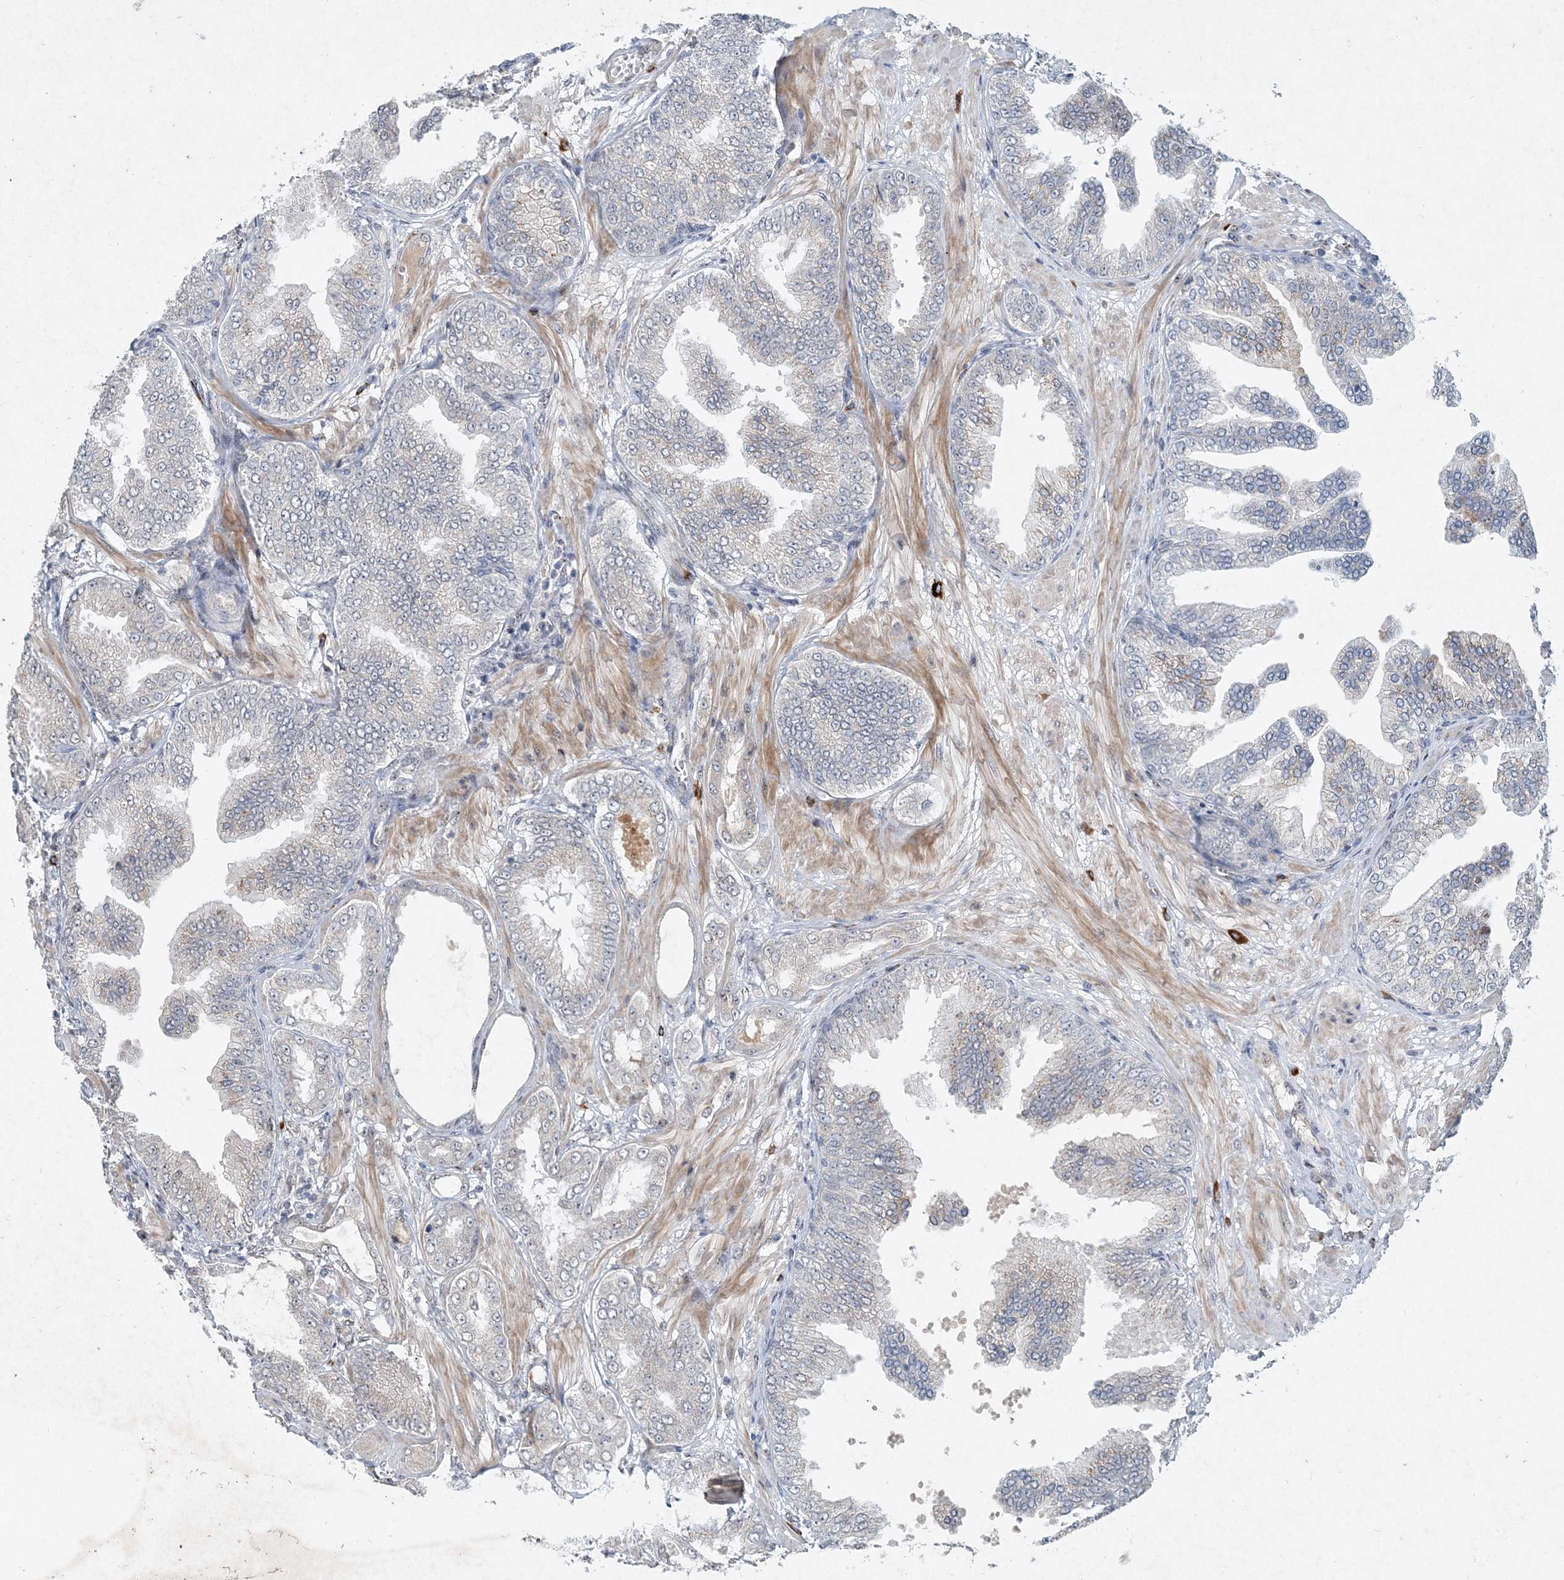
{"staining": {"intensity": "negative", "quantity": "none", "location": "none"}, "tissue": "prostate cancer", "cell_type": "Tumor cells", "image_type": "cancer", "snomed": [{"axis": "morphology", "description": "Adenocarcinoma, Low grade"}, {"axis": "topography", "description": "Prostate"}], "caption": "This is a photomicrograph of immunohistochemistry (IHC) staining of prostate cancer (adenocarcinoma (low-grade)), which shows no positivity in tumor cells.", "gene": "GIN1", "patient": {"sex": "male", "age": 63}}